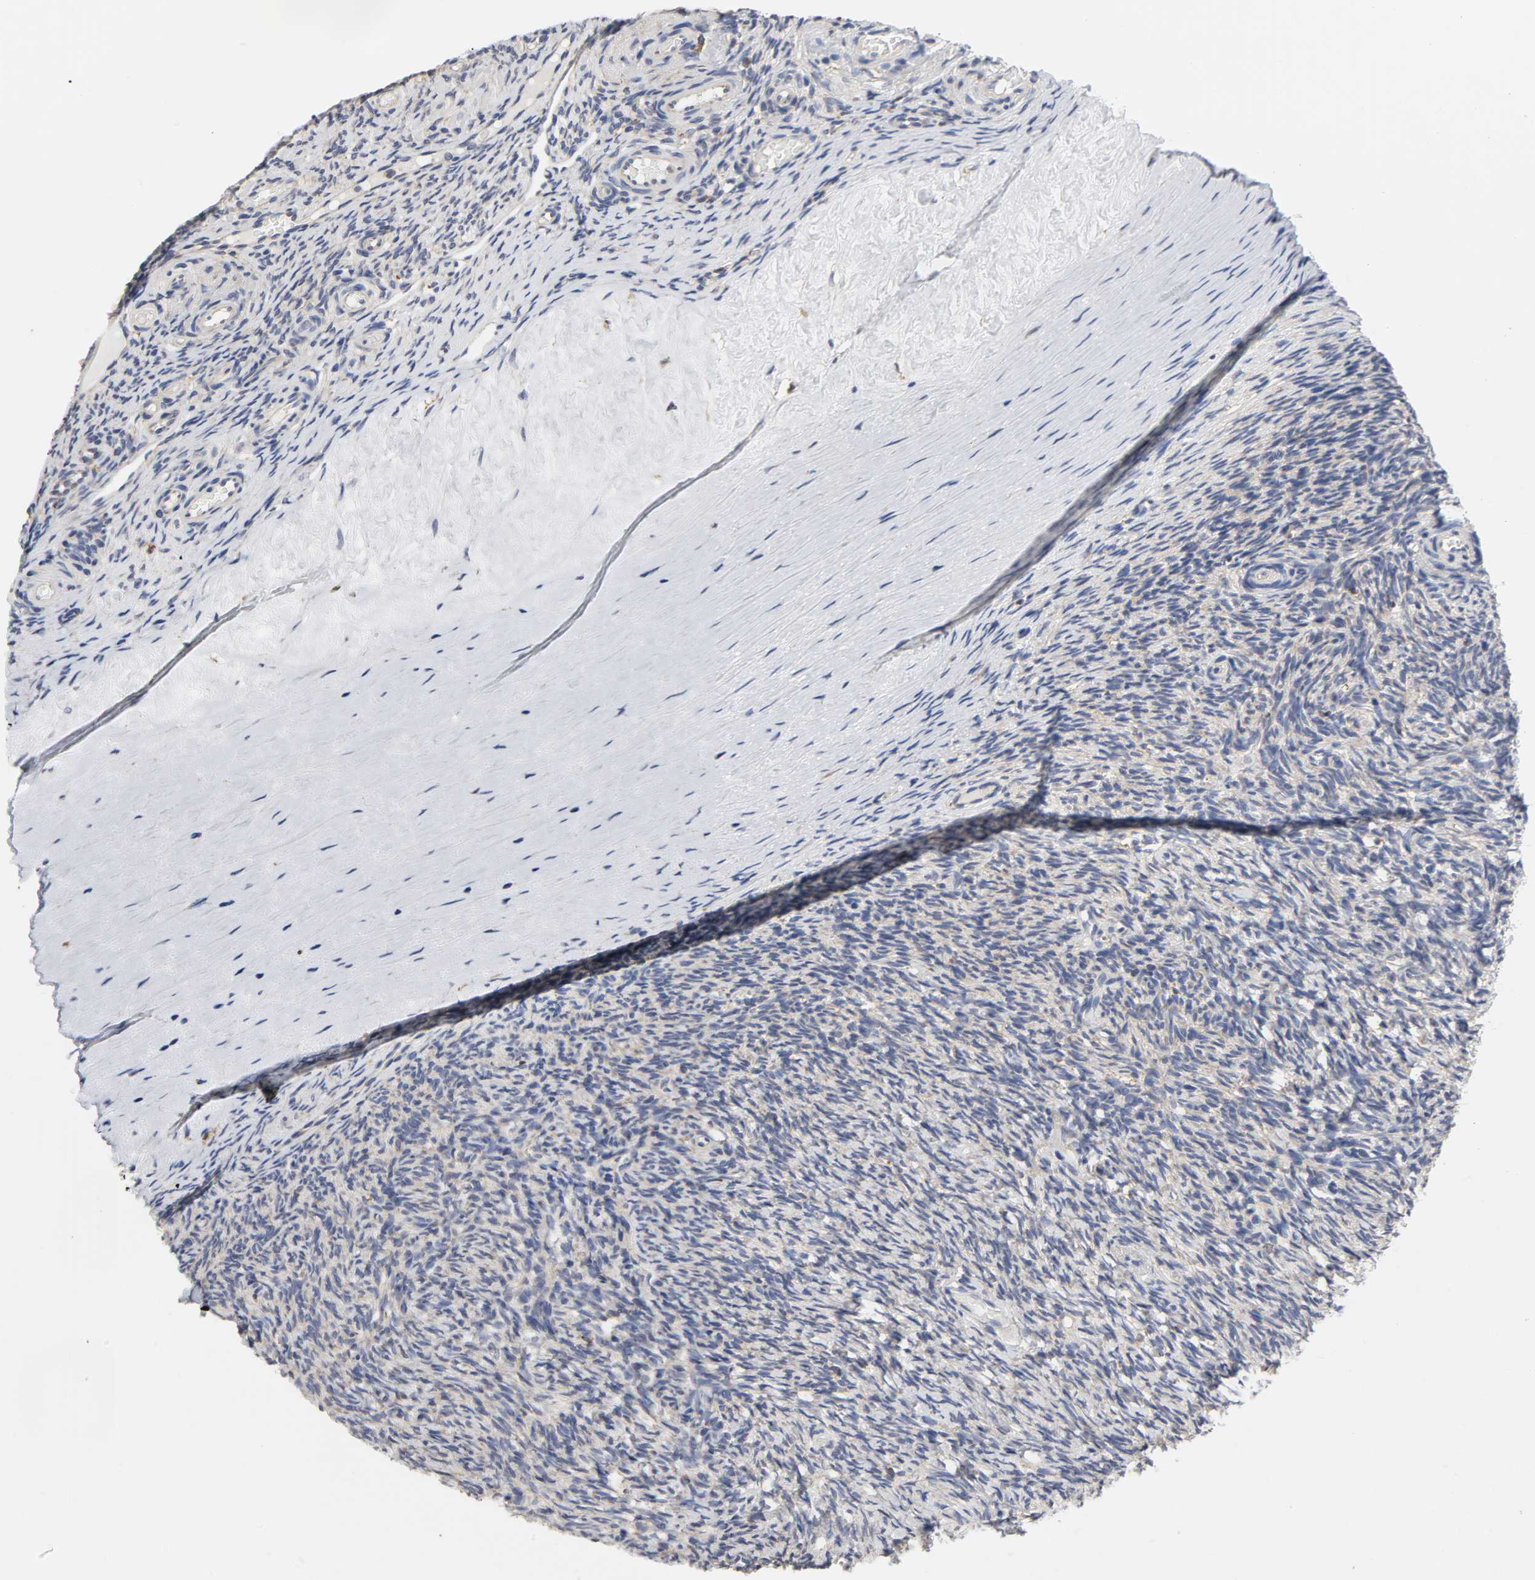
{"staining": {"intensity": "weak", "quantity": "25%-75%", "location": "cytoplasmic/membranous"}, "tissue": "ovary", "cell_type": "Ovarian stroma cells", "image_type": "normal", "snomed": [{"axis": "morphology", "description": "Normal tissue, NOS"}, {"axis": "topography", "description": "Ovary"}], "caption": "An image of ovary stained for a protein exhibits weak cytoplasmic/membranous brown staining in ovarian stroma cells.", "gene": "HCK", "patient": {"sex": "female", "age": 60}}